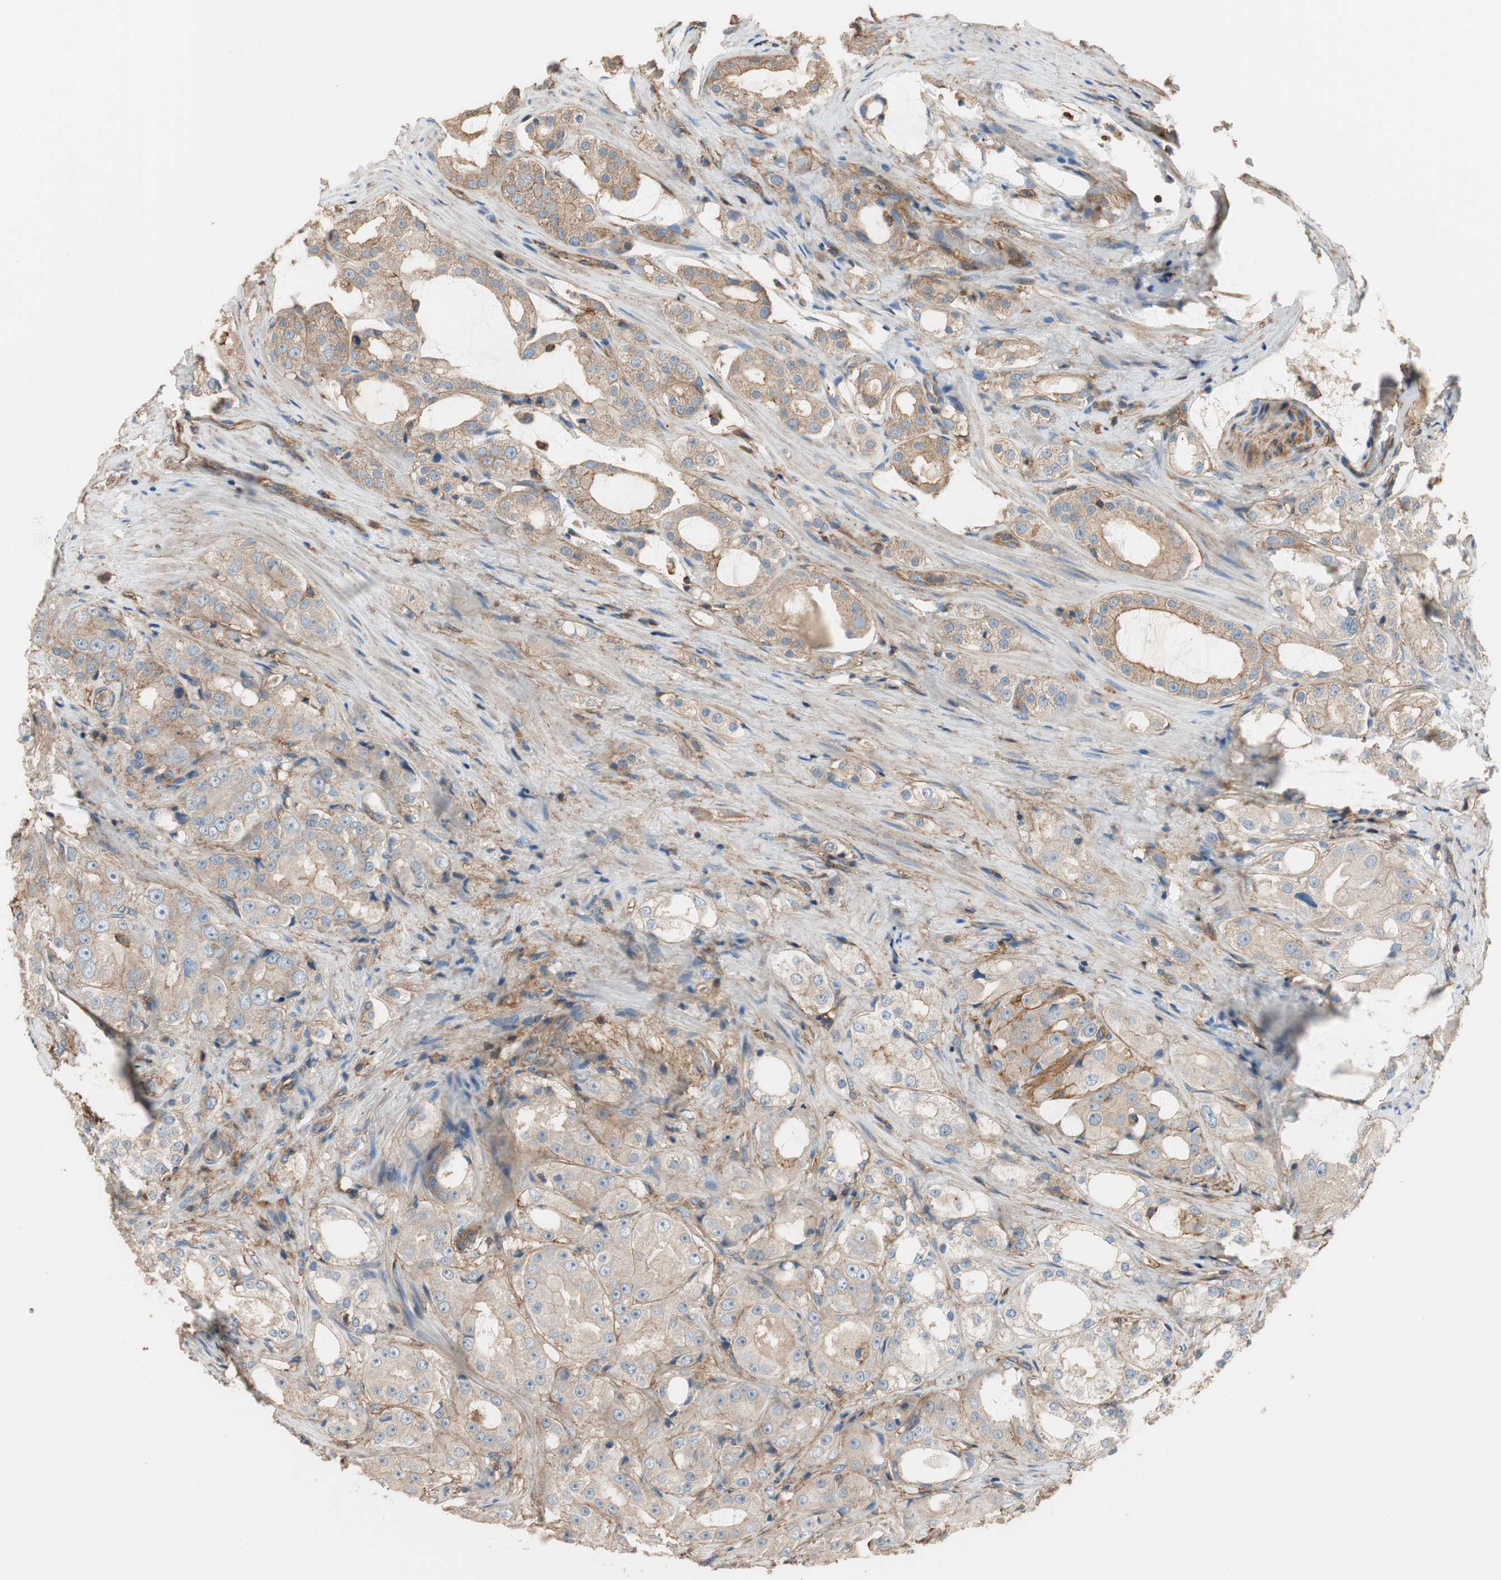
{"staining": {"intensity": "weak", "quantity": "25%-75%", "location": "cytoplasmic/membranous"}, "tissue": "prostate cancer", "cell_type": "Tumor cells", "image_type": "cancer", "snomed": [{"axis": "morphology", "description": "Adenocarcinoma, High grade"}, {"axis": "topography", "description": "Prostate"}], "caption": "Immunohistochemistry (IHC) staining of high-grade adenocarcinoma (prostate), which reveals low levels of weak cytoplasmic/membranous staining in approximately 25%-75% of tumor cells indicating weak cytoplasmic/membranous protein staining. The staining was performed using DAB (brown) for protein detection and nuclei were counterstained in hematoxylin (blue).", "gene": "IL1RL1", "patient": {"sex": "male", "age": 73}}